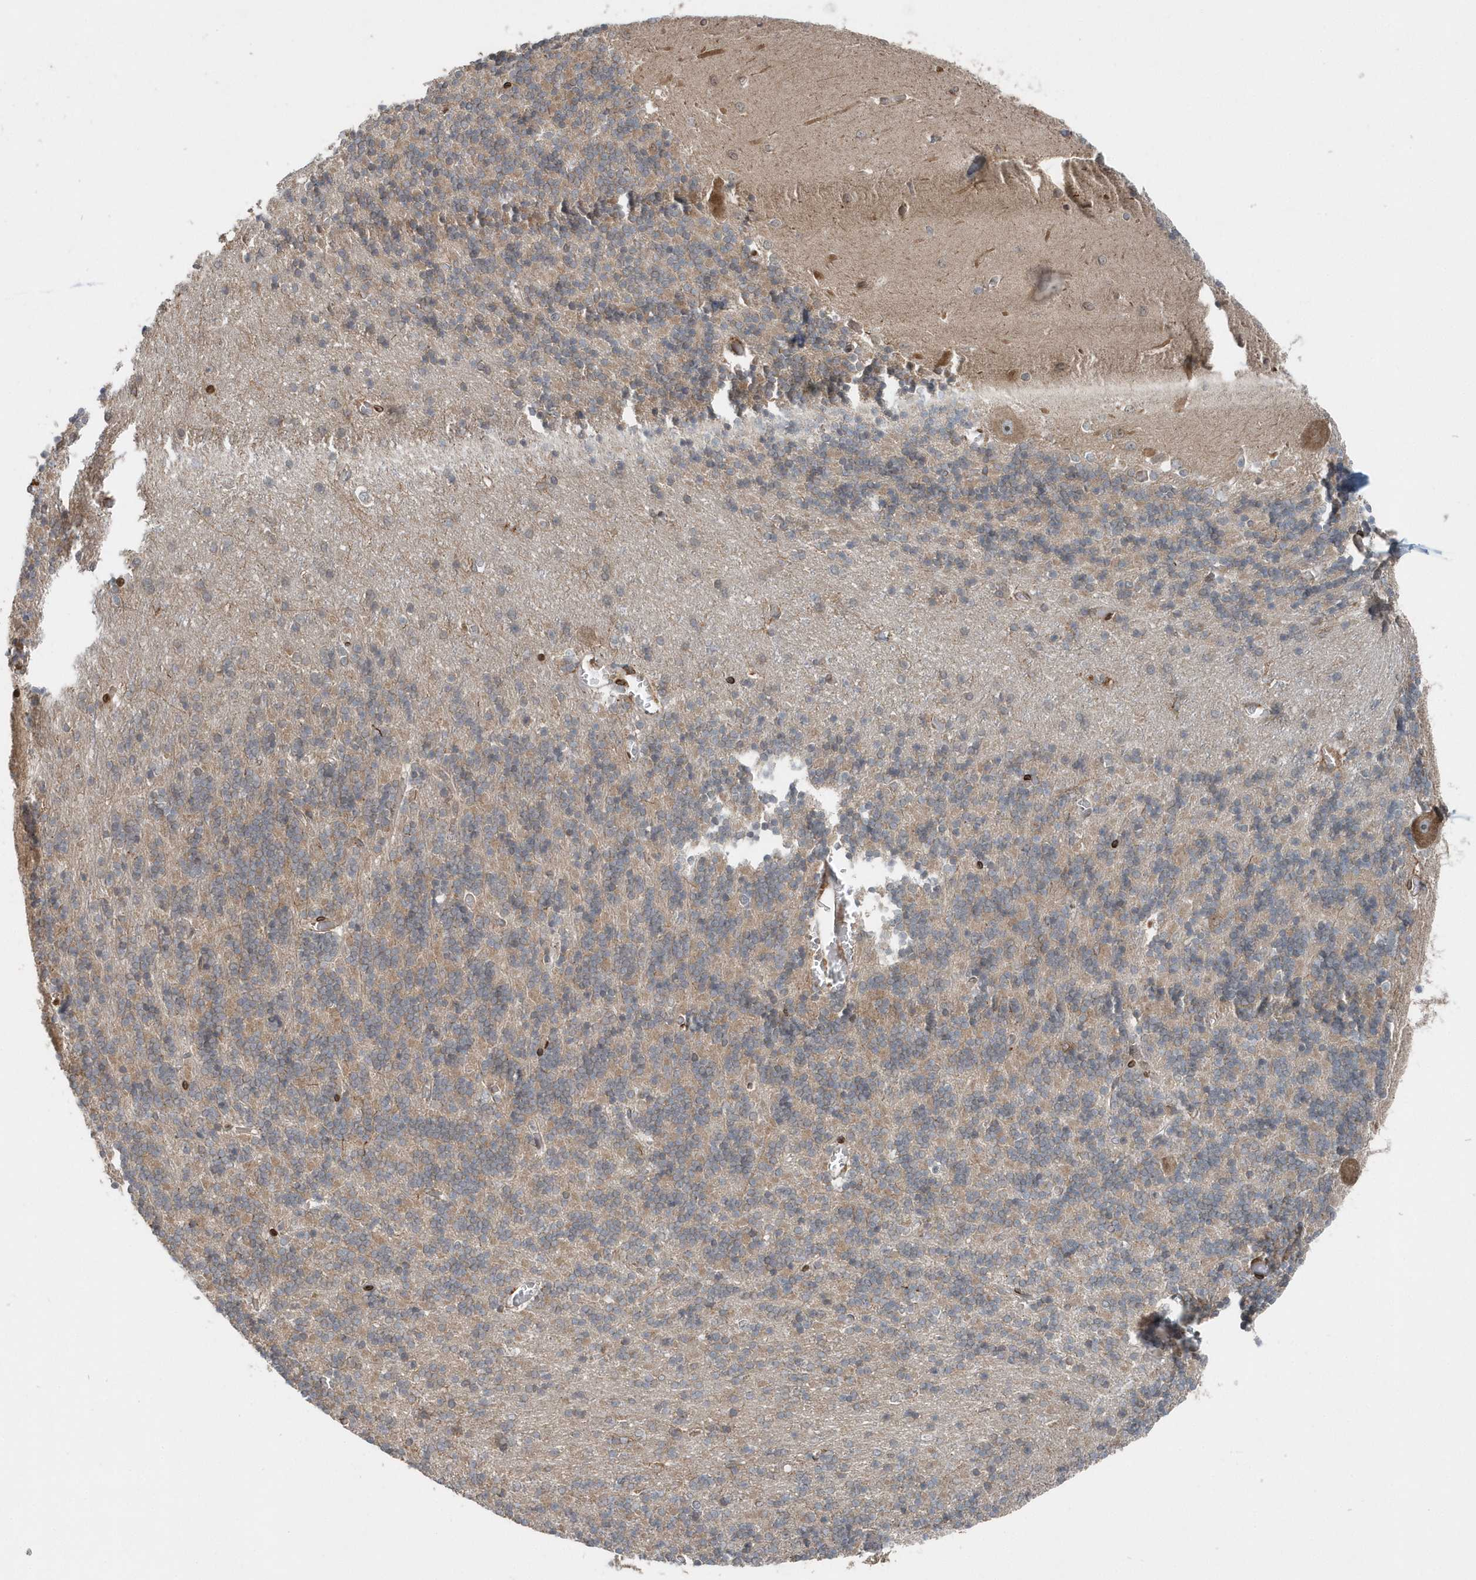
{"staining": {"intensity": "moderate", "quantity": "25%-75%", "location": "cytoplasmic/membranous"}, "tissue": "cerebellum", "cell_type": "Cells in granular layer", "image_type": "normal", "snomed": [{"axis": "morphology", "description": "Normal tissue, NOS"}, {"axis": "topography", "description": "Cerebellum"}], "caption": "This histopathology image reveals immunohistochemistry staining of normal human cerebellum, with medium moderate cytoplasmic/membranous expression in about 25%-75% of cells in granular layer.", "gene": "MCC", "patient": {"sex": "male", "age": 37}}